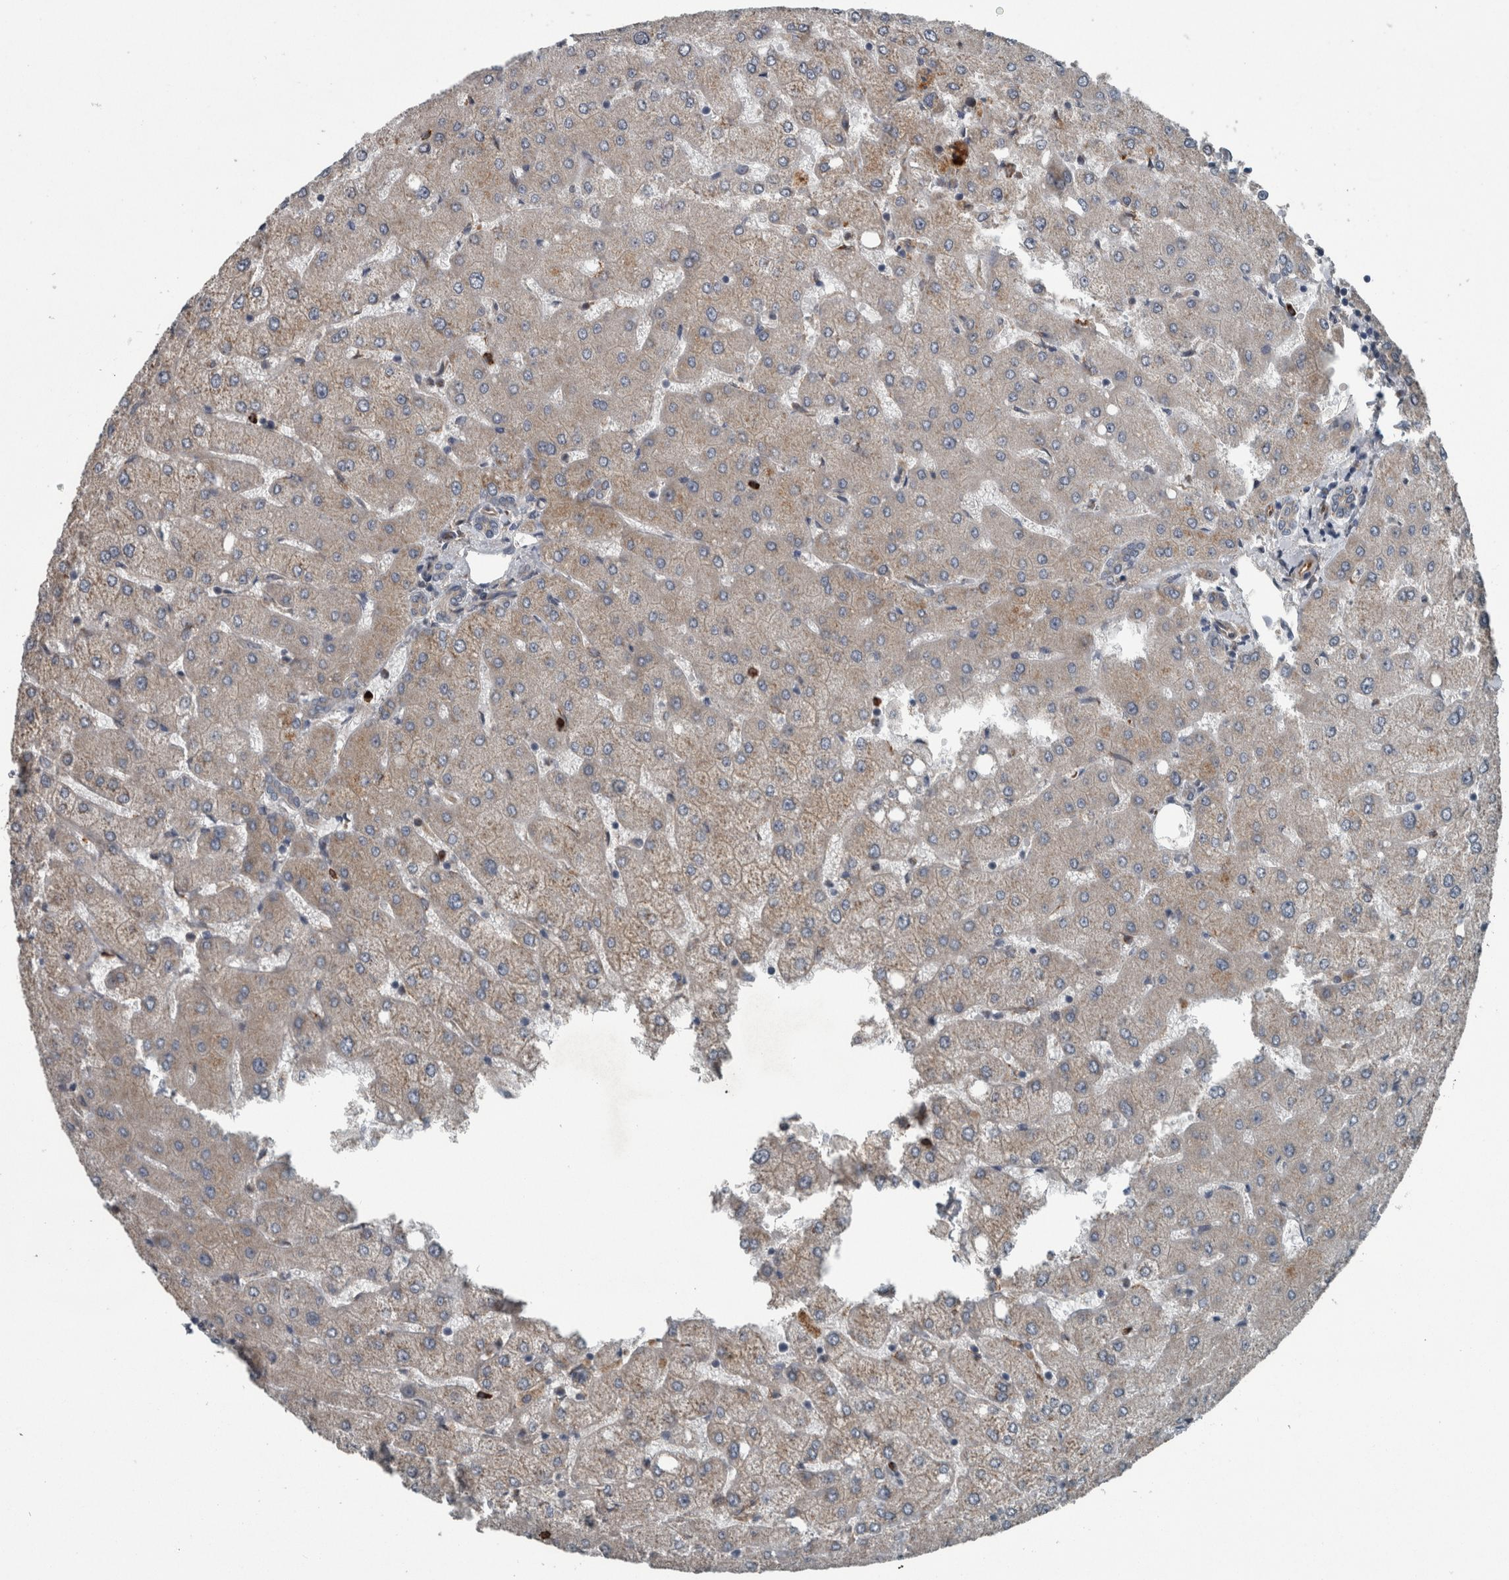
{"staining": {"intensity": "weak", "quantity": "<25%", "location": "cytoplasmic/membranous"}, "tissue": "liver", "cell_type": "Cholangiocytes", "image_type": "normal", "snomed": [{"axis": "morphology", "description": "Normal tissue, NOS"}, {"axis": "topography", "description": "Liver"}], "caption": "This is an immunohistochemistry histopathology image of normal human liver. There is no staining in cholangiocytes.", "gene": "EXOC8", "patient": {"sex": "female", "age": 54}}